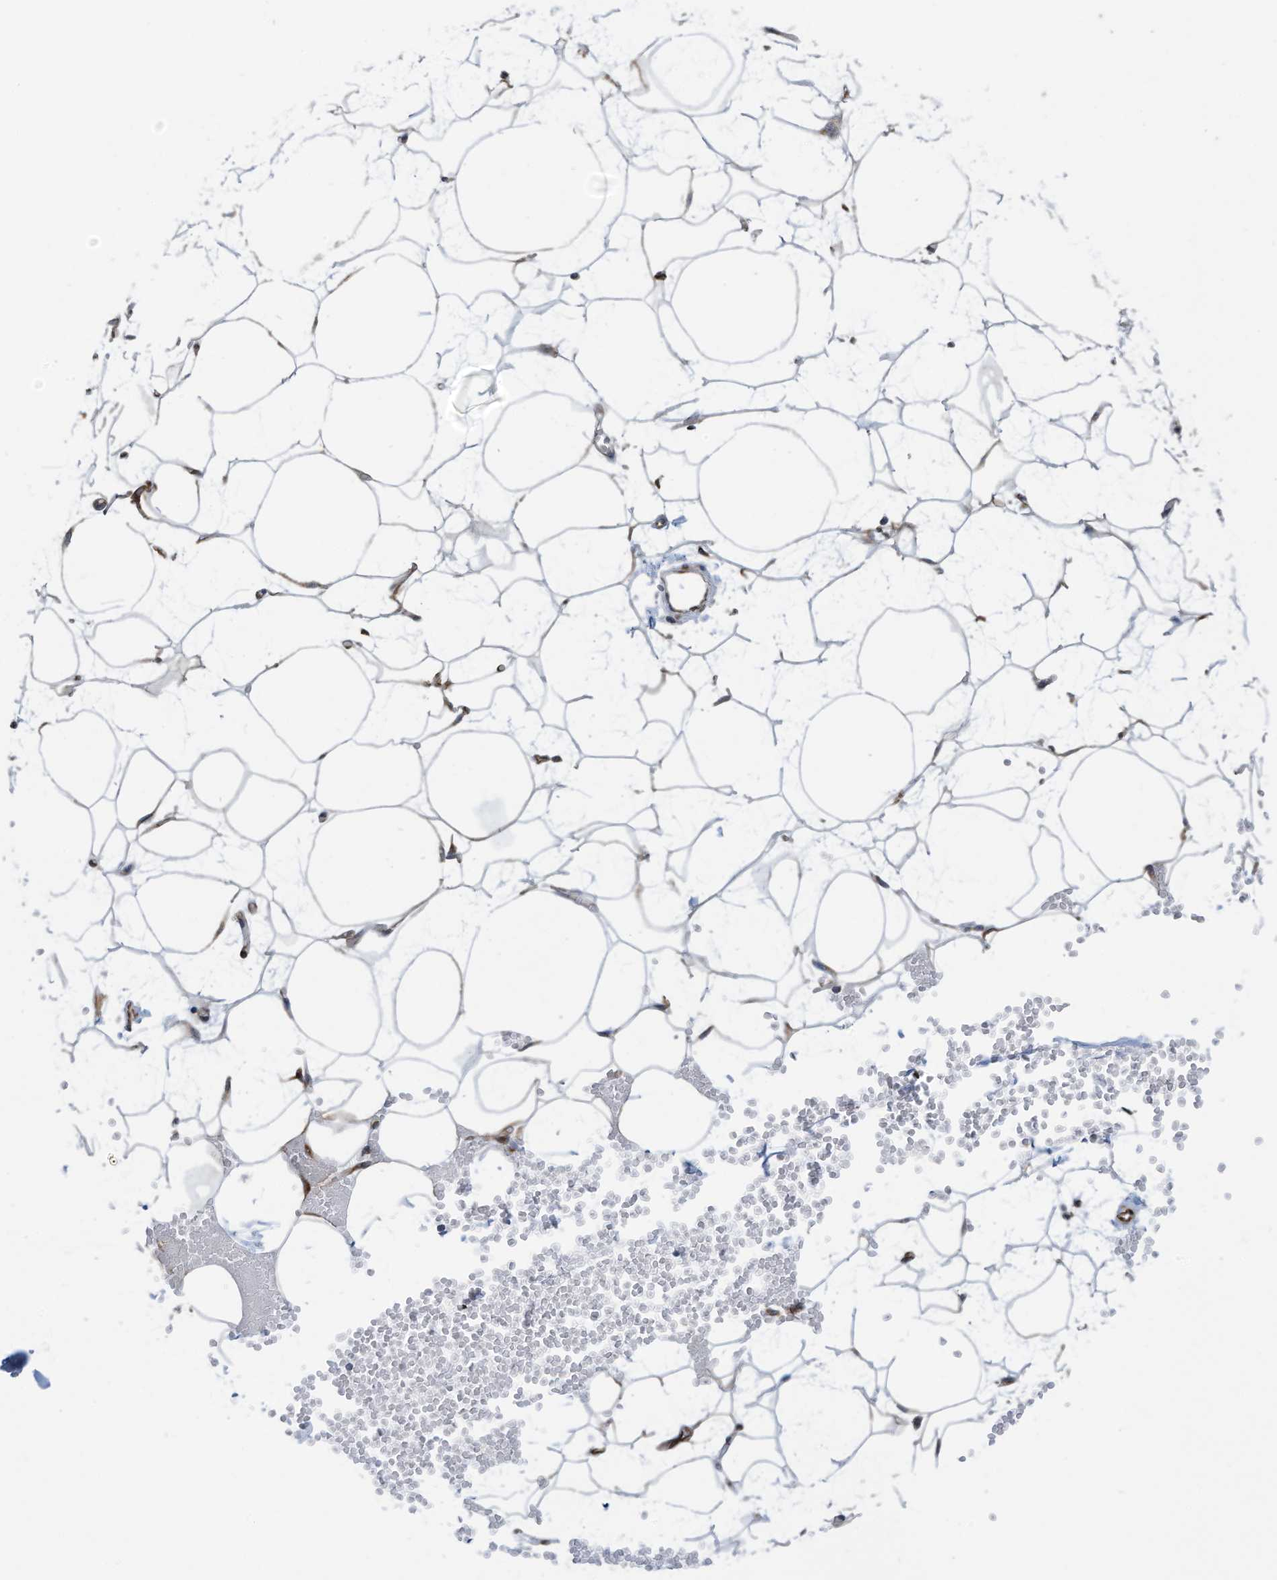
{"staining": {"intensity": "moderate", "quantity": ">75%", "location": "cytoplasmic/membranous"}, "tissue": "adipose tissue", "cell_type": "Adipocytes", "image_type": "normal", "snomed": [{"axis": "morphology", "description": "Normal tissue, NOS"}, {"axis": "topography", "description": "Breast"}], "caption": "This photomicrograph shows immunohistochemistry (IHC) staining of benign adipose tissue, with medium moderate cytoplasmic/membranous positivity in approximately >75% of adipocytes.", "gene": "ZBTB45", "patient": {"sex": "female", "age": 23}}